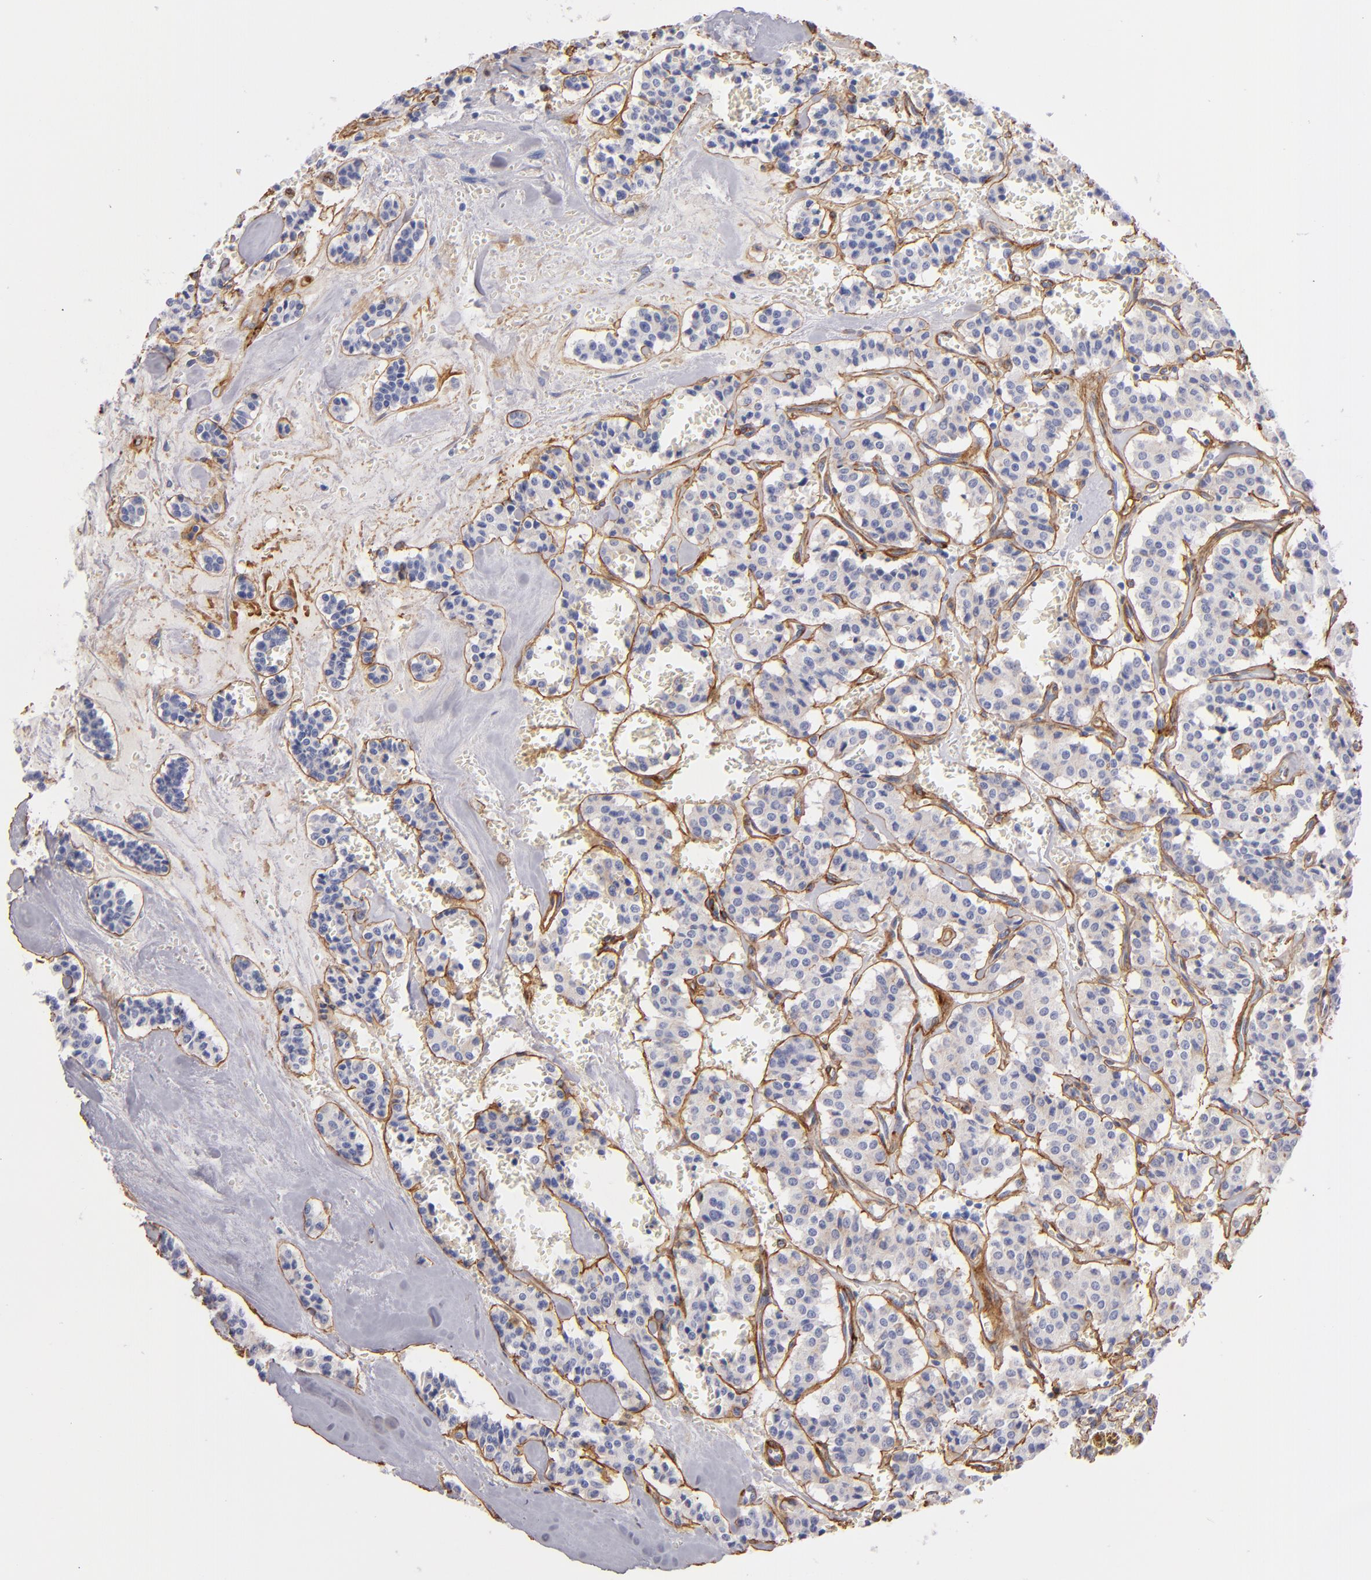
{"staining": {"intensity": "weak", "quantity": ">75%", "location": "cytoplasmic/membranous"}, "tissue": "carcinoid", "cell_type": "Tumor cells", "image_type": "cancer", "snomed": [{"axis": "morphology", "description": "Carcinoid, malignant, NOS"}, {"axis": "topography", "description": "Bronchus"}], "caption": "Malignant carcinoid stained for a protein displays weak cytoplasmic/membranous positivity in tumor cells.", "gene": "LAMC1", "patient": {"sex": "male", "age": 55}}